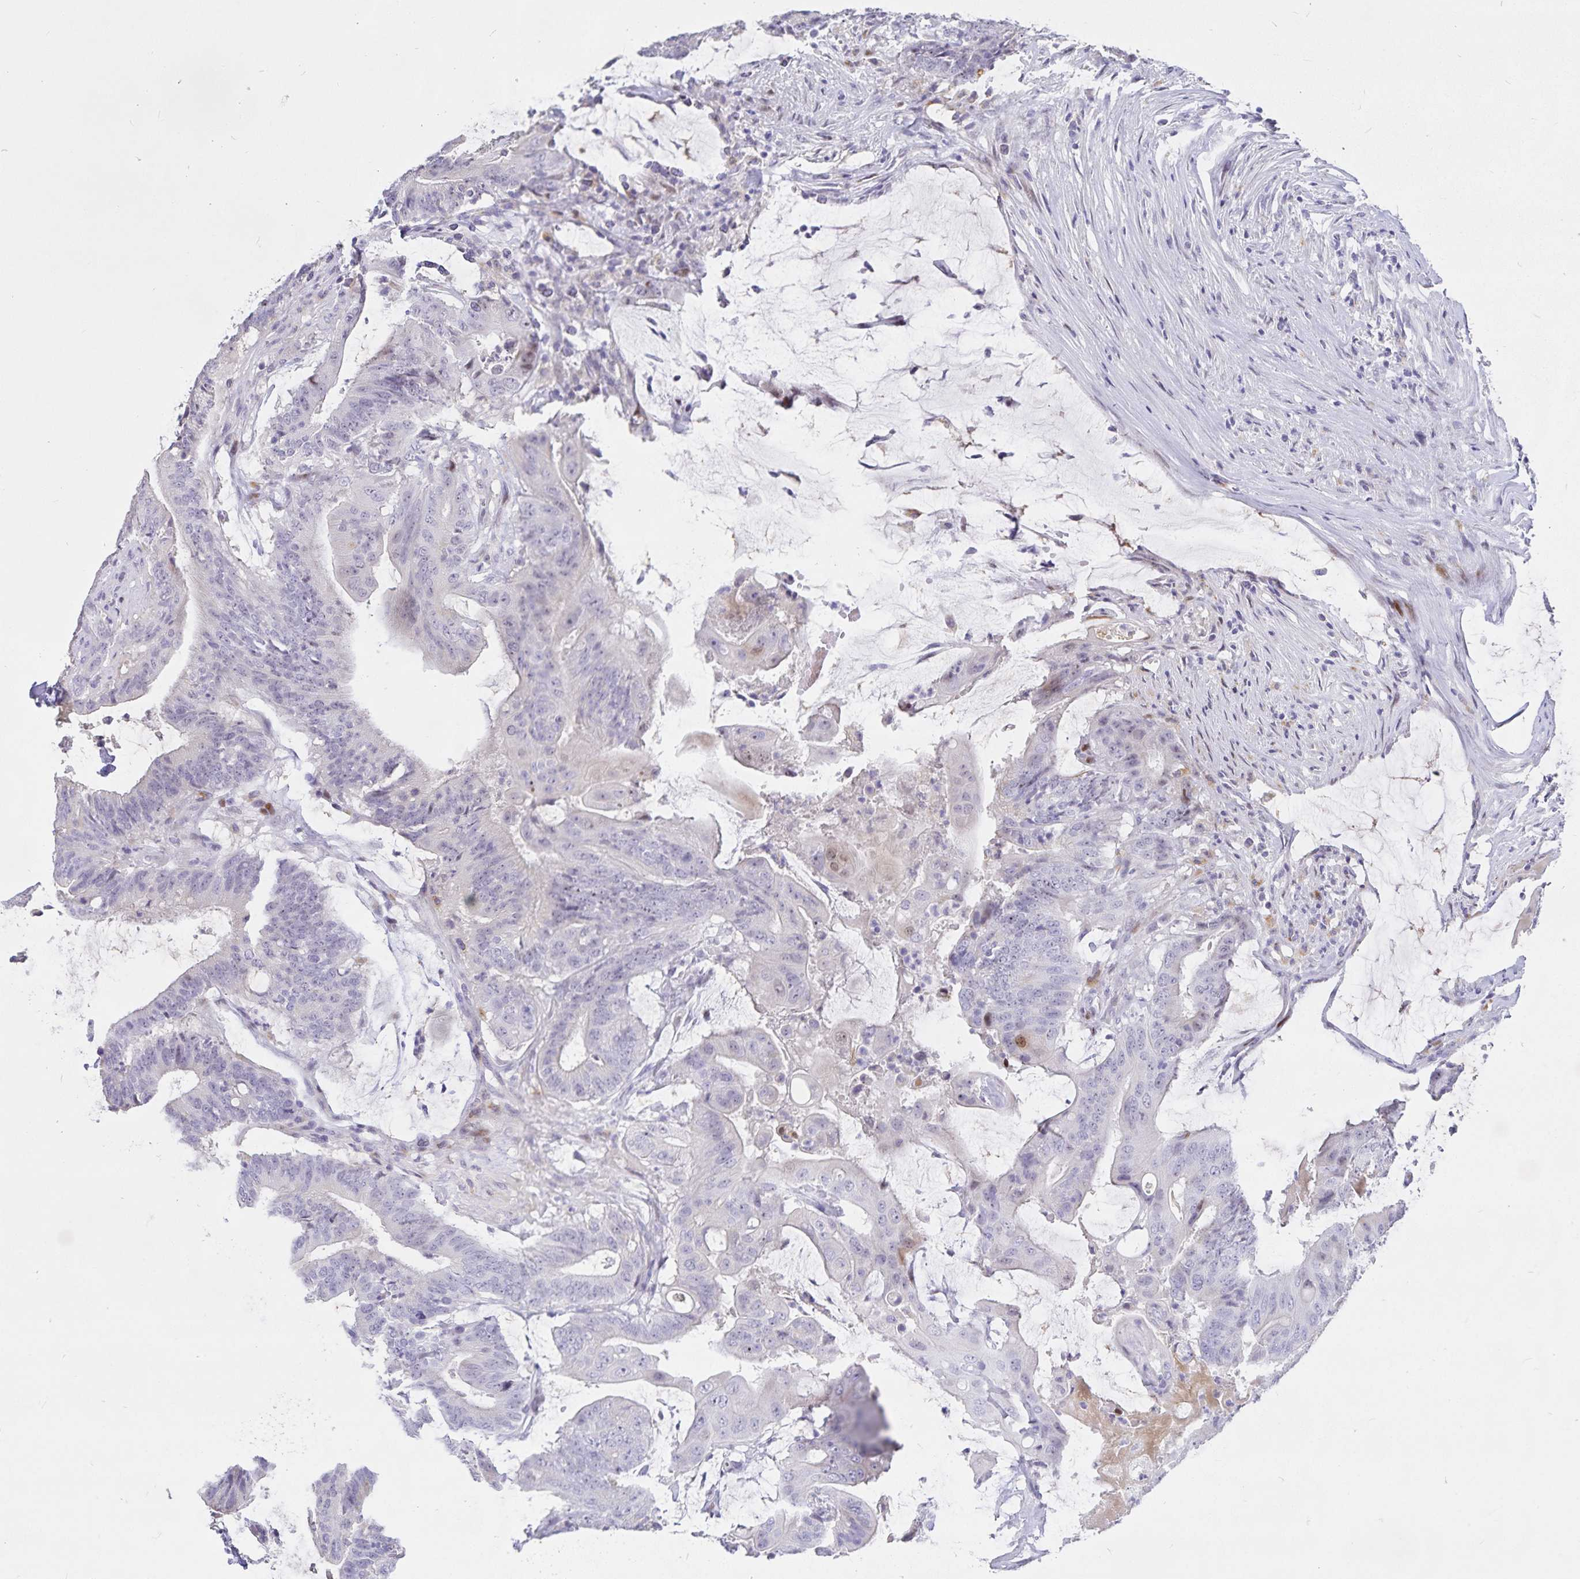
{"staining": {"intensity": "negative", "quantity": "none", "location": "none"}, "tissue": "colorectal cancer", "cell_type": "Tumor cells", "image_type": "cancer", "snomed": [{"axis": "morphology", "description": "Adenocarcinoma, NOS"}, {"axis": "topography", "description": "Colon"}], "caption": "The histopathology image demonstrates no staining of tumor cells in colorectal cancer (adenocarcinoma). Brightfield microscopy of immunohistochemistry (IHC) stained with DAB (brown) and hematoxylin (blue), captured at high magnification.", "gene": "KBTBD13", "patient": {"sex": "female", "age": 43}}